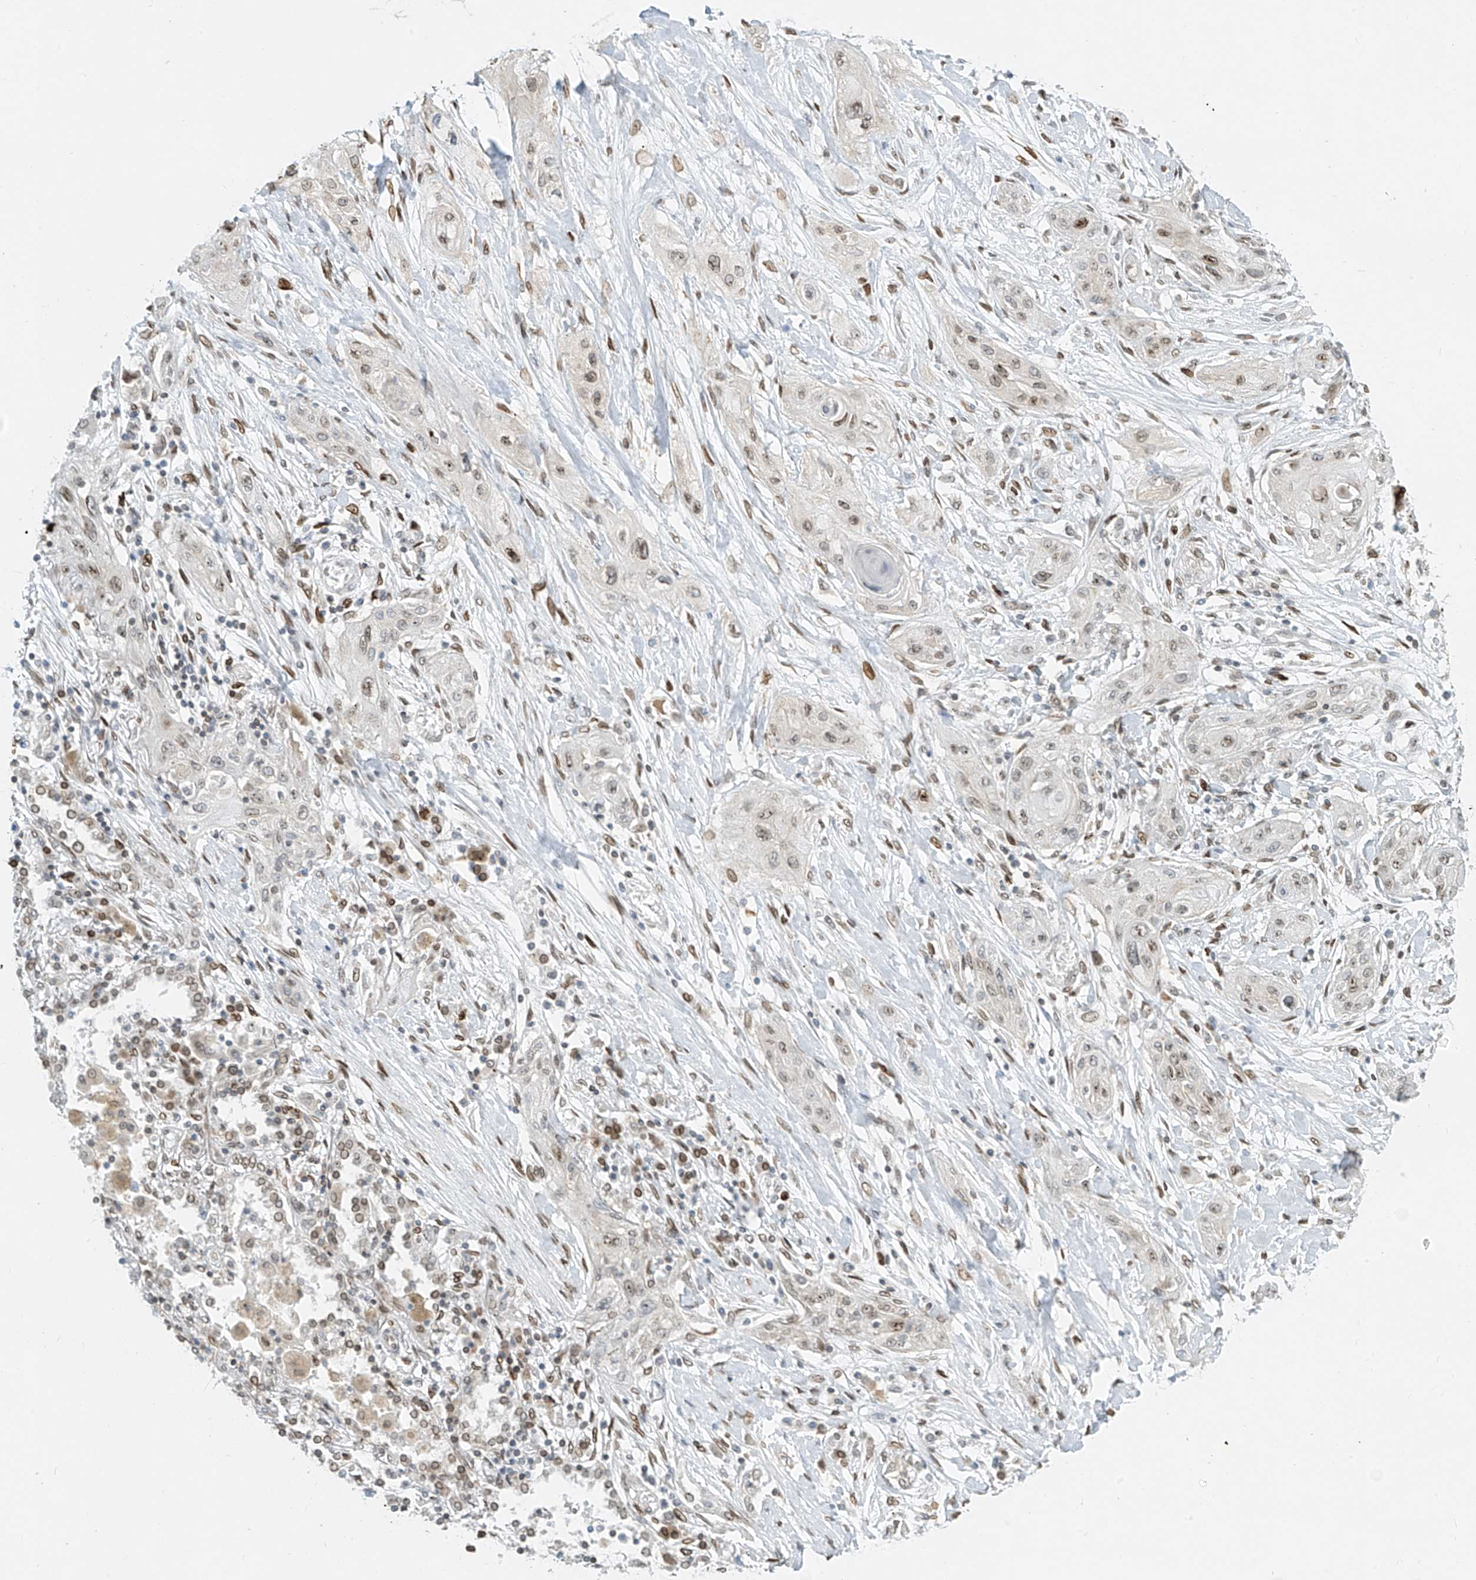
{"staining": {"intensity": "weak", "quantity": "25%-75%", "location": "nuclear"}, "tissue": "lung cancer", "cell_type": "Tumor cells", "image_type": "cancer", "snomed": [{"axis": "morphology", "description": "Squamous cell carcinoma, NOS"}, {"axis": "topography", "description": "Lung"}], "caption": "About 25%-75% of tumor cells in squamous cell carcinoma (lung) demonstrate weak nuclear protein positivity as visualized by brown immunohistochemical staining.", "gene": "SAMD15", "patient": {"sex": "female", "age": 47}}